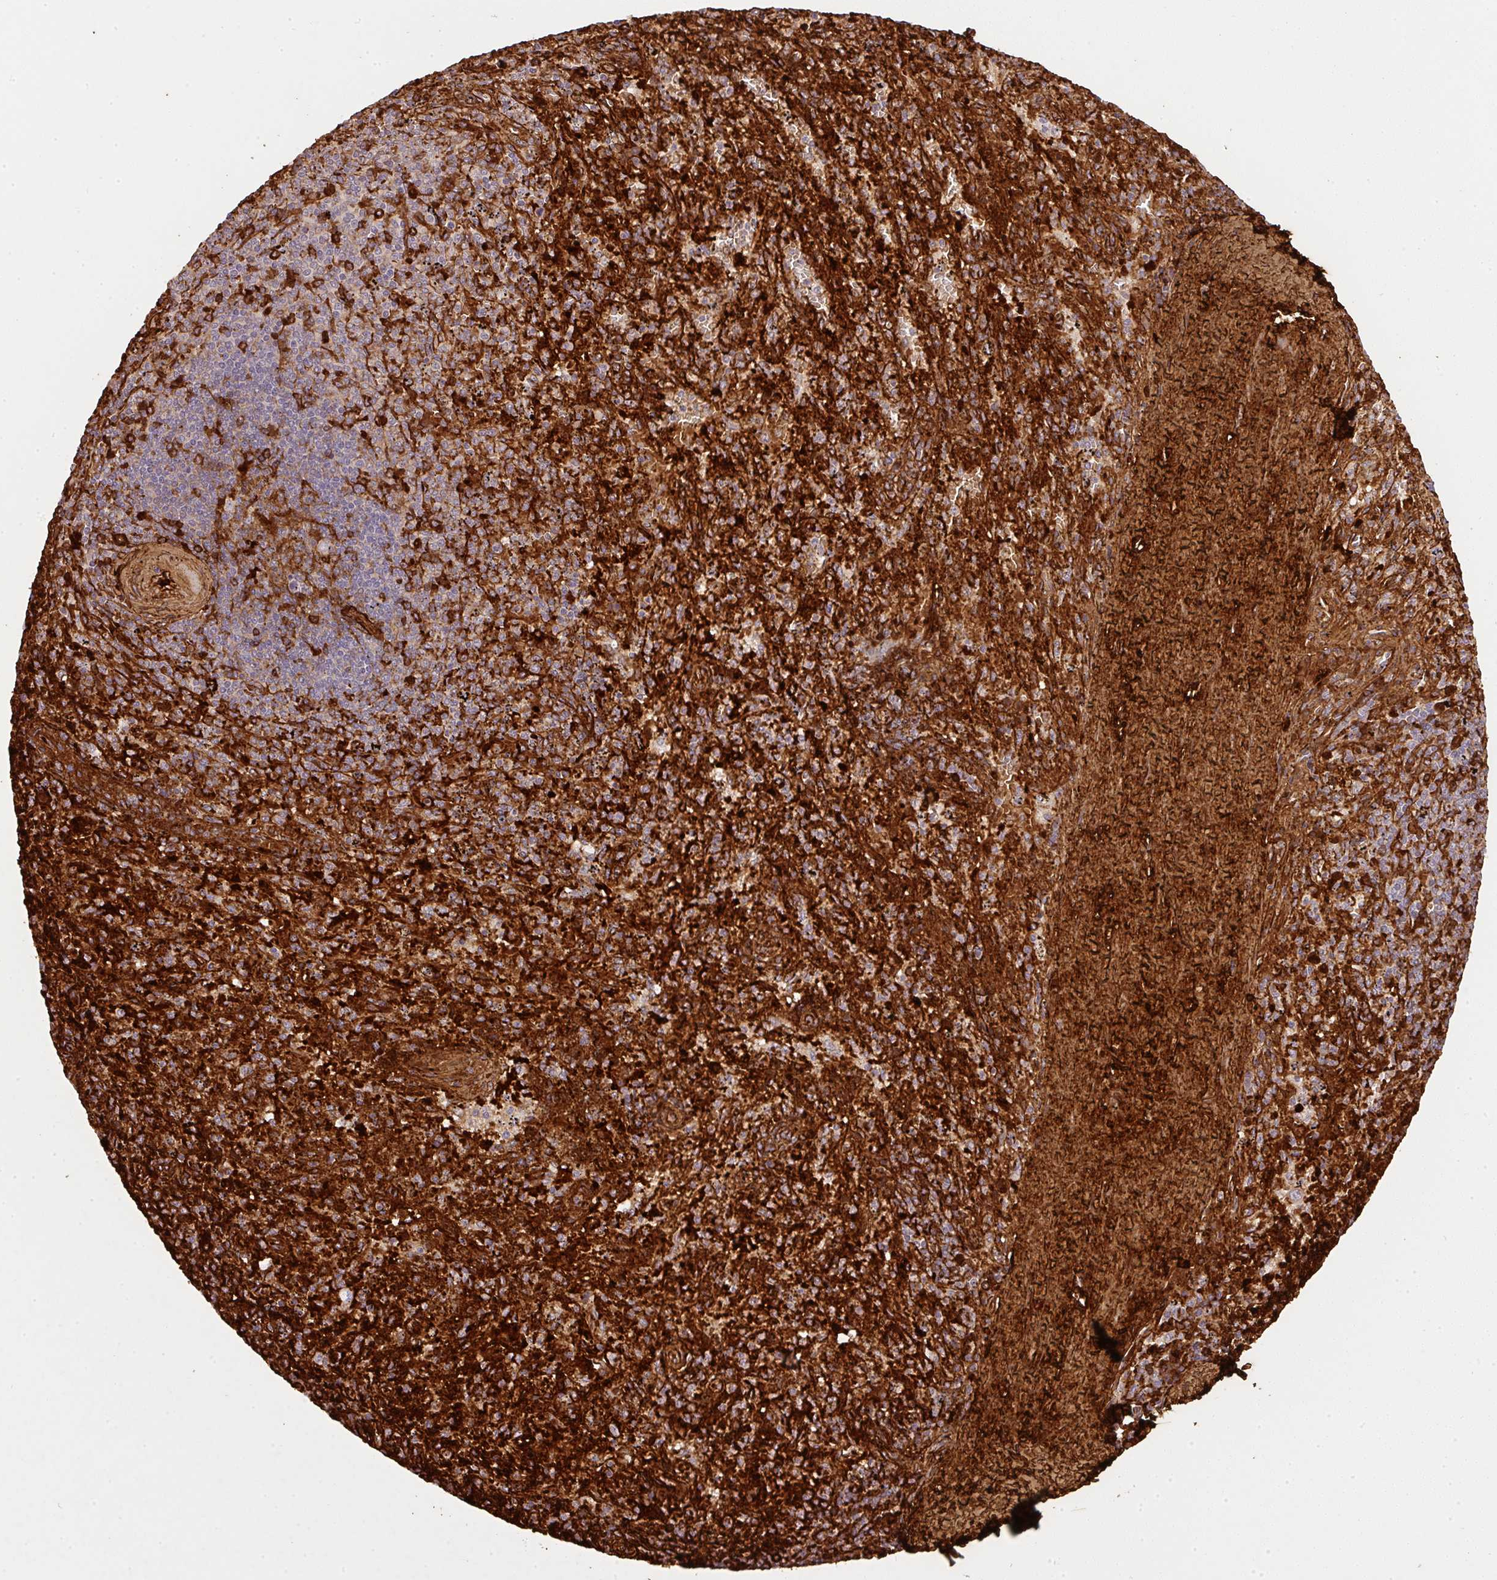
{"staining": {"intensity": "strong", "quantity": "<25%", "location": "cytoplasmic/membranous"}, "tissue": "spleen", "cell_type": "Cells in red pulp", "image_type": "normal", "snomed": [{"axis": "morphology", "description": "Normal tissue, NOS"}, {"axis": "topography", "description": "Spleen"}], "caption": "Approximately <25% of cells in red pulp in unremarkable spleen display strong cytoplasmic/membranous protein positivity as visualized by brown immunohistochemical staining.", "gene": "COL3A1", "patient": {"sex": "male", "age": 57}}